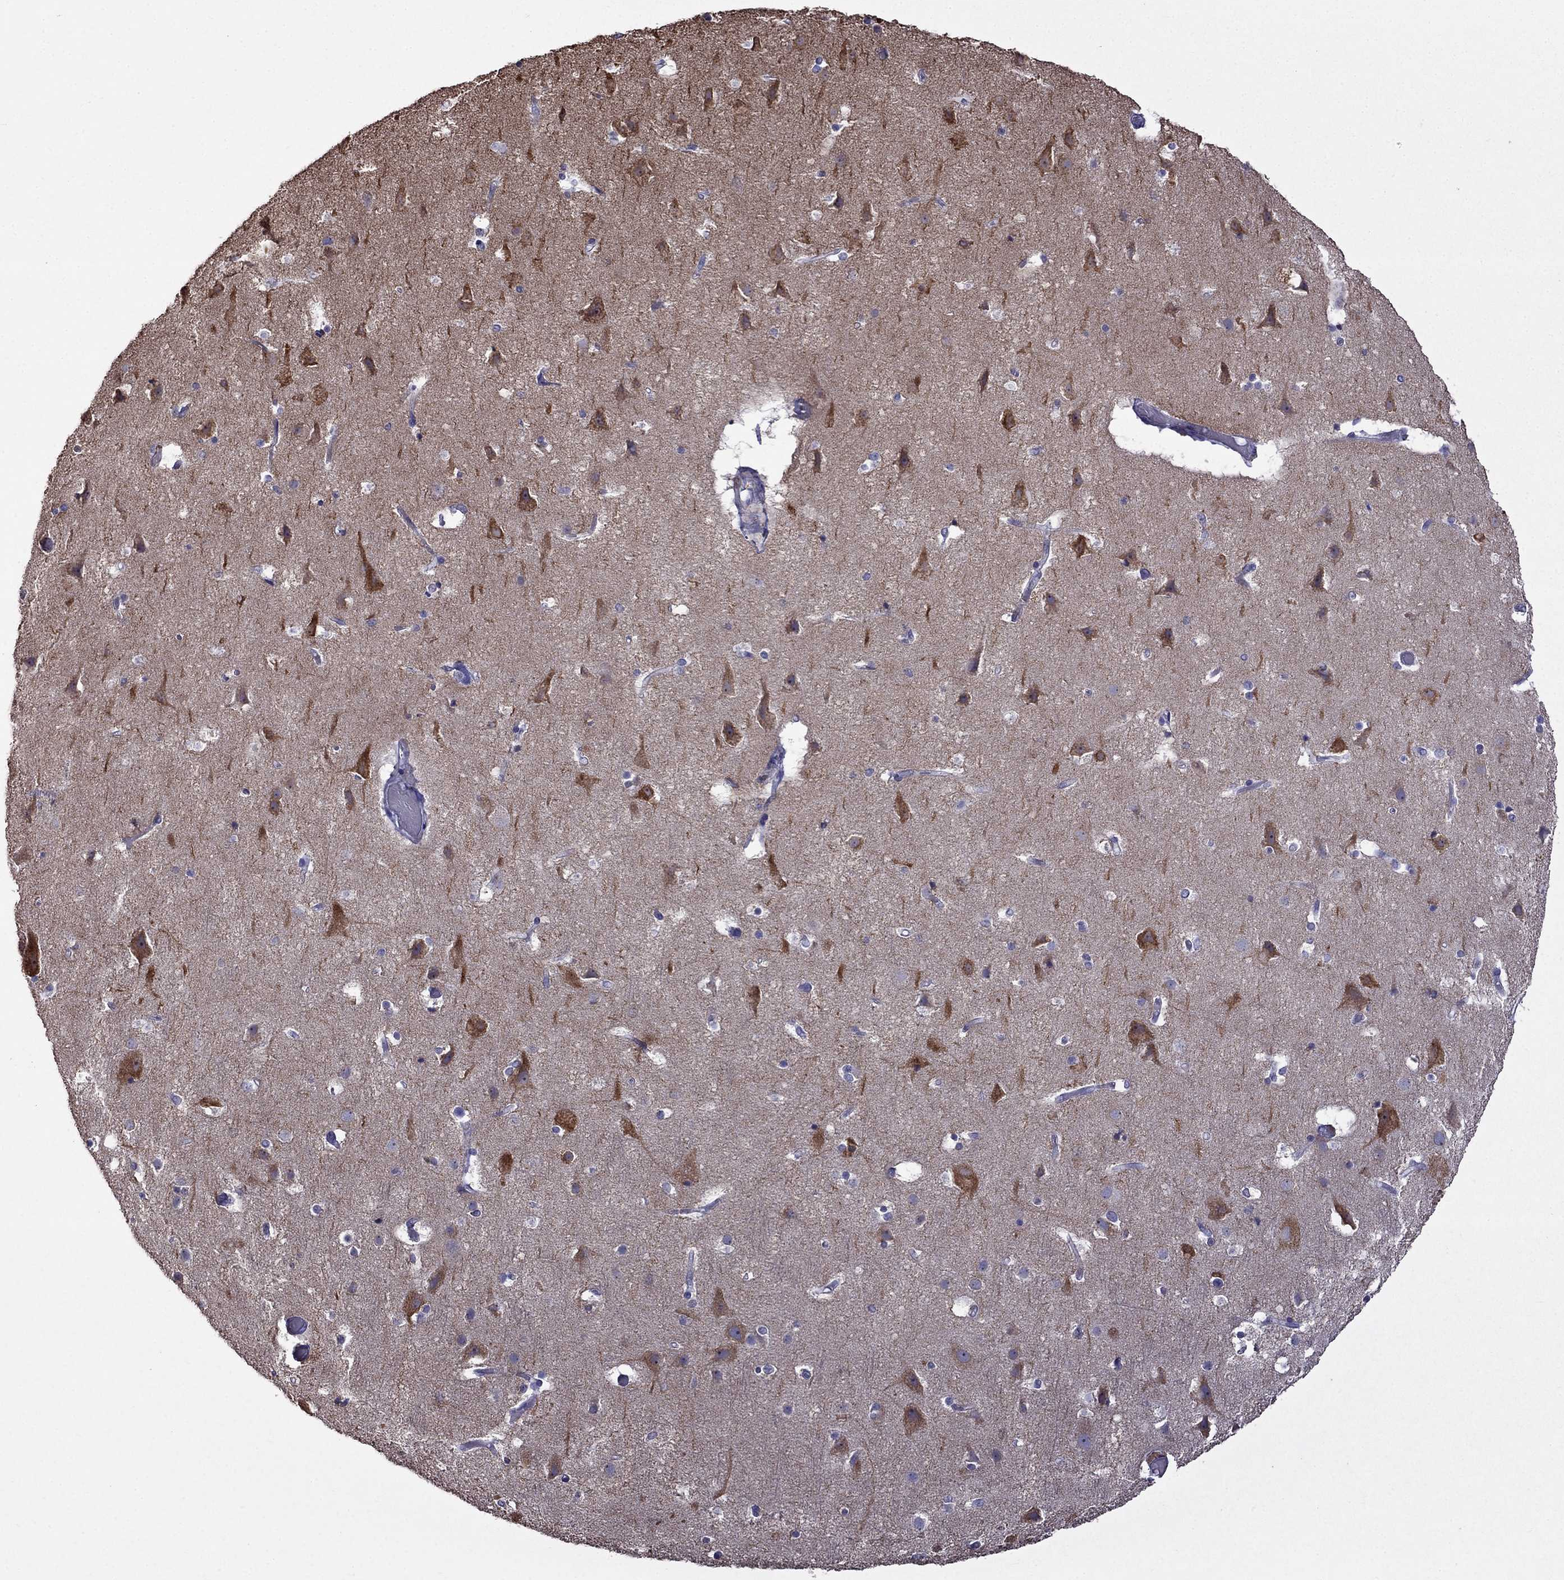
{"staining": {"intensity": "negative", "quantity": "none", "location": "none"}, "tissue": "cerebral cortex", "cell_type": "Endothelial cells", "image_type": "normal", "snomed": [{"axis": "morphology", "description": "Normal tissue, NOS"}, {"axis": "topography", "description": "Cerebral cortex"}], "caption": "Immunohistochemistry of normal human cerebral cortex shows no positivity in endothelial cells. (Stains: DAB IHC with hematoxylin counter stain, Microscopy: brightfield microscopy at high magnification).", "gene": "AK5", "patient": {"sex": "female", "age": 52}}